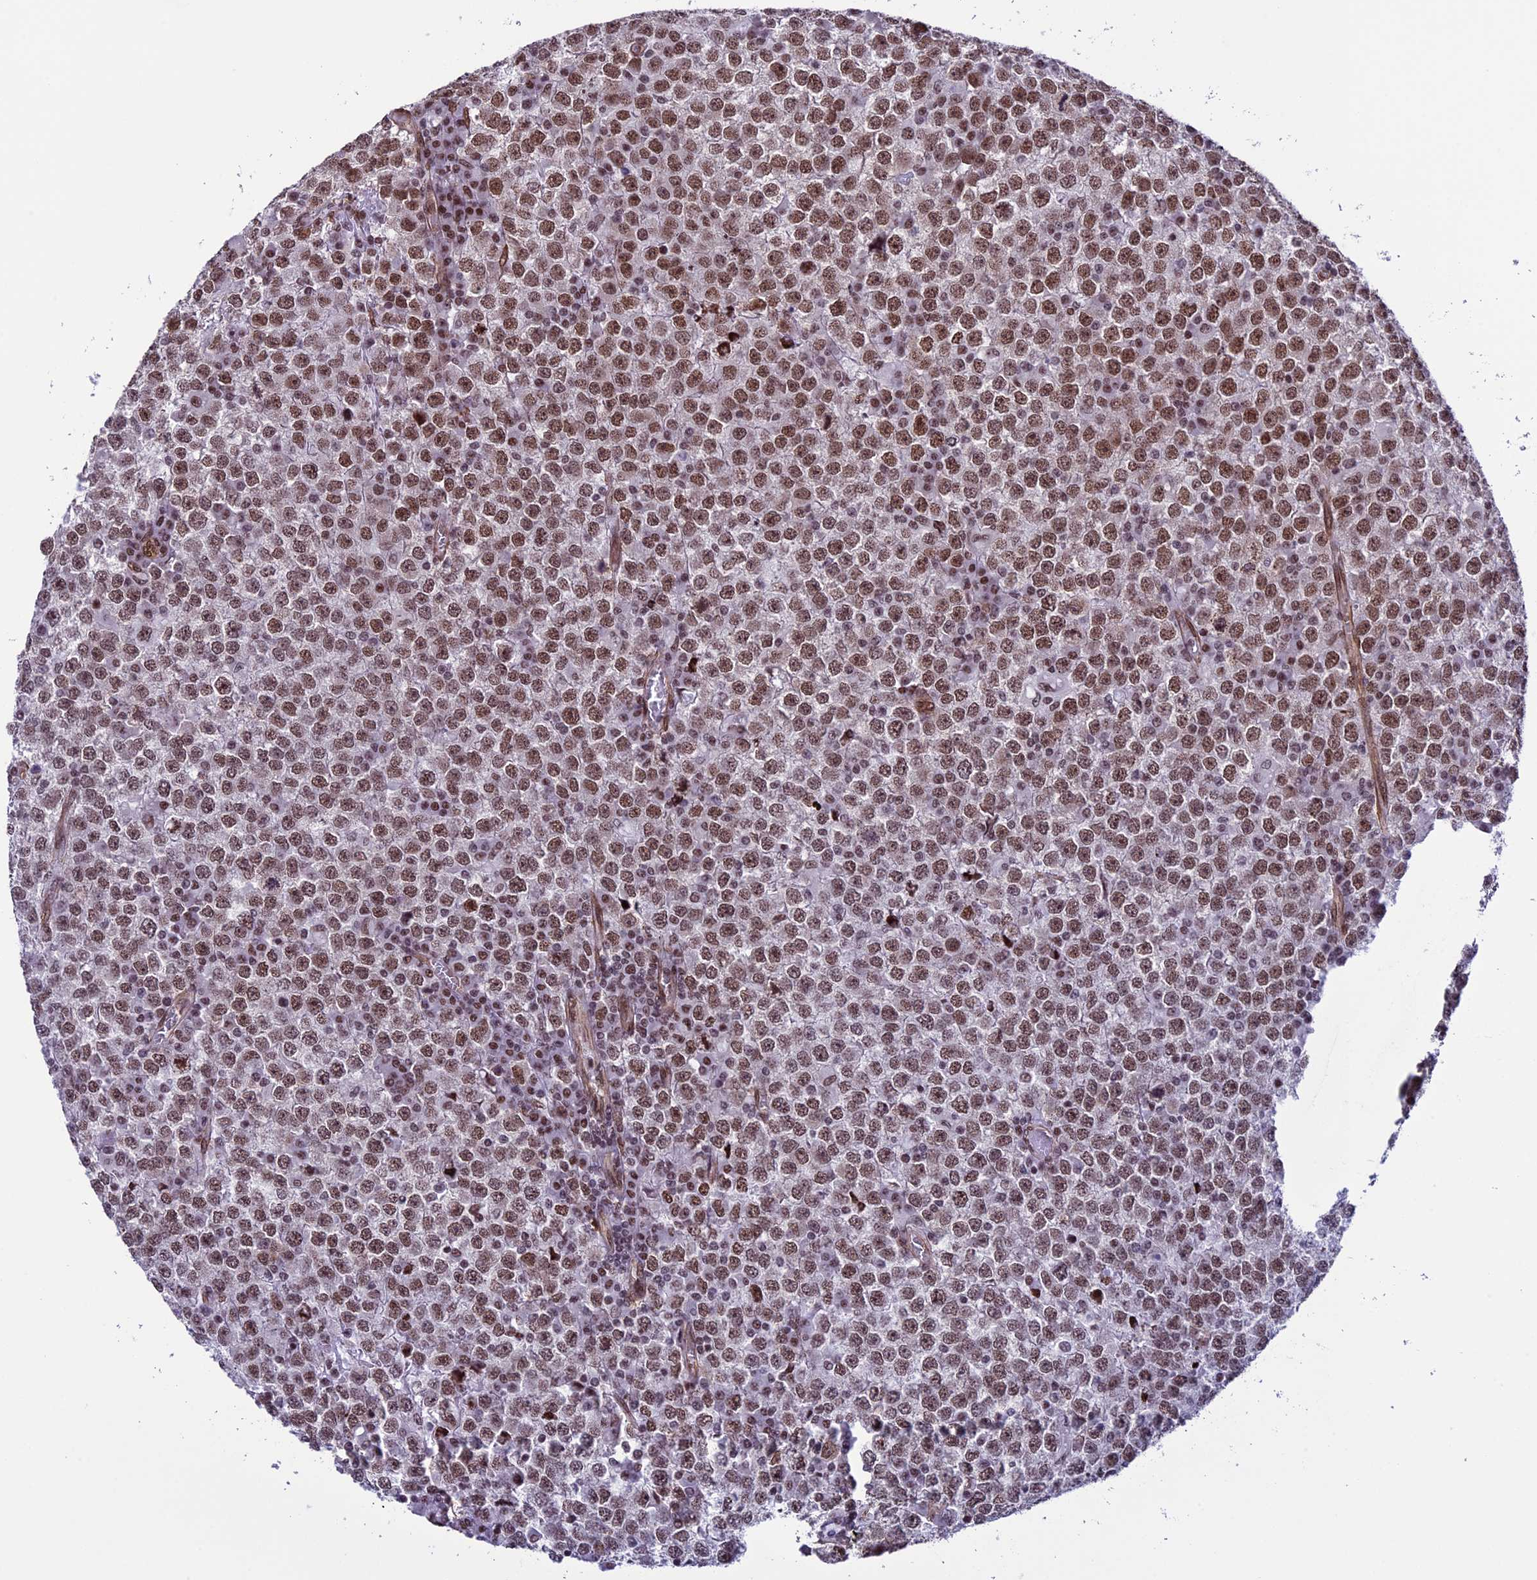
{"staining": {"intensity": "strong", "quantity": "25%-75%", "location": "nuclear"}, "tissue": "testis cancer", "cell_type": "Tumor cells", "image_type": "cancer", "snomed": [{"axis": "morphology", "description": "Seminoma, NOS"}, {"axis": "topography", "description": "Testis"}], "caption": "Seminoma (testis) stained with a protein marker exhibits strong staining in tumor cells.", "gene": "MPHOSPH8", "patient": {"sex": "male", "age": 65}}